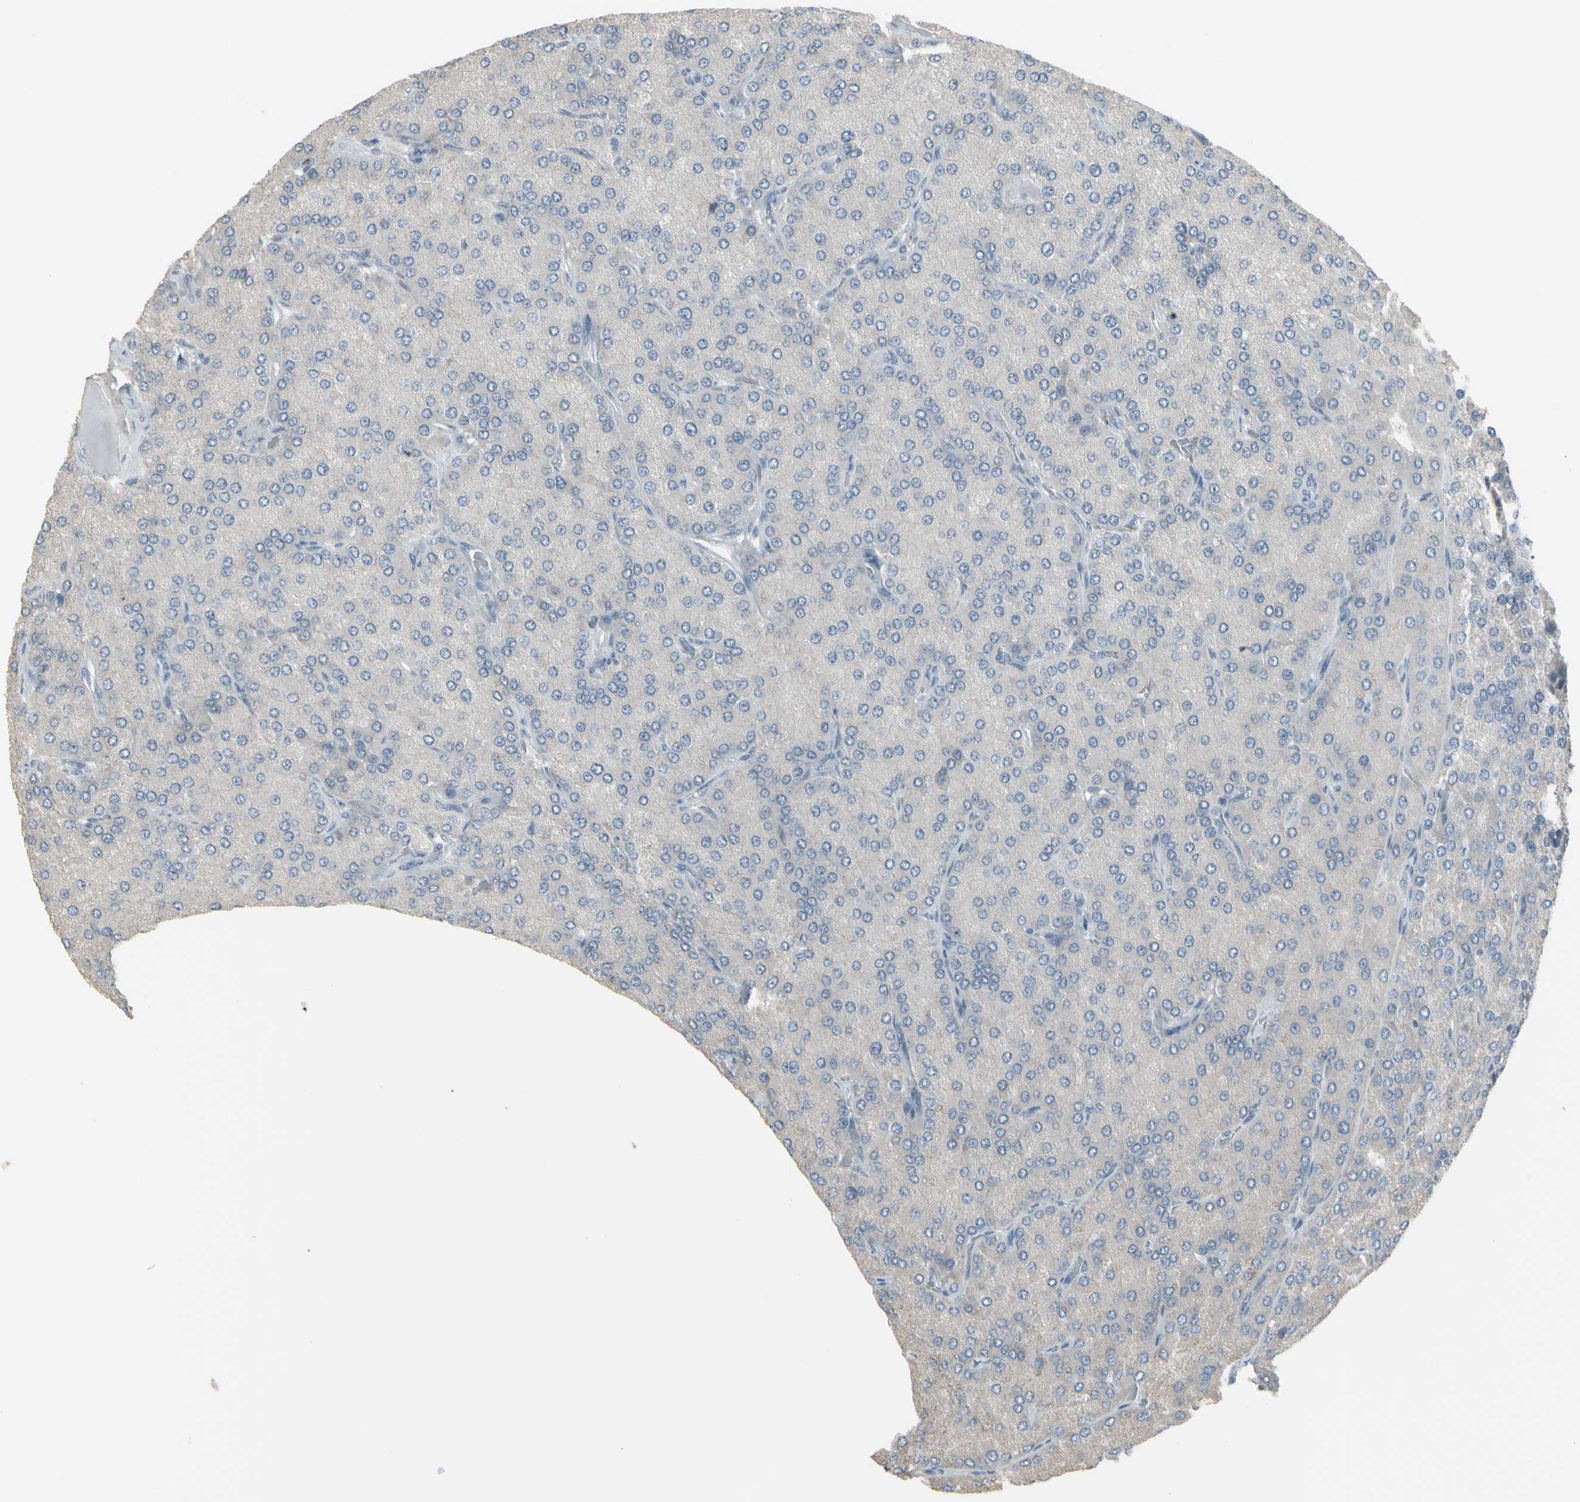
{"staining": {"intensity": "weak", "quantity": "25%-75%", "location": "cytoplasmic/membranous"}, "tissue": "parathyroid gland", "cell_type": "Glandular cells", "image_type": "normal", "snomed": [{"axis": "morphology", "description": "Normal tissue, NOS"}, {"axis": "morphology", "description": "Adenoma, NOS"}, {"axis": "topography", "description": "Parathyroid gland"}], "caption": "A brown stain labels weak cytoplasmic/membranous expression of a protein in glandular cells of unremarkable parathyroid gland.", "gene": "CD79B", "patient": {"sex": "female", "age": 86}}